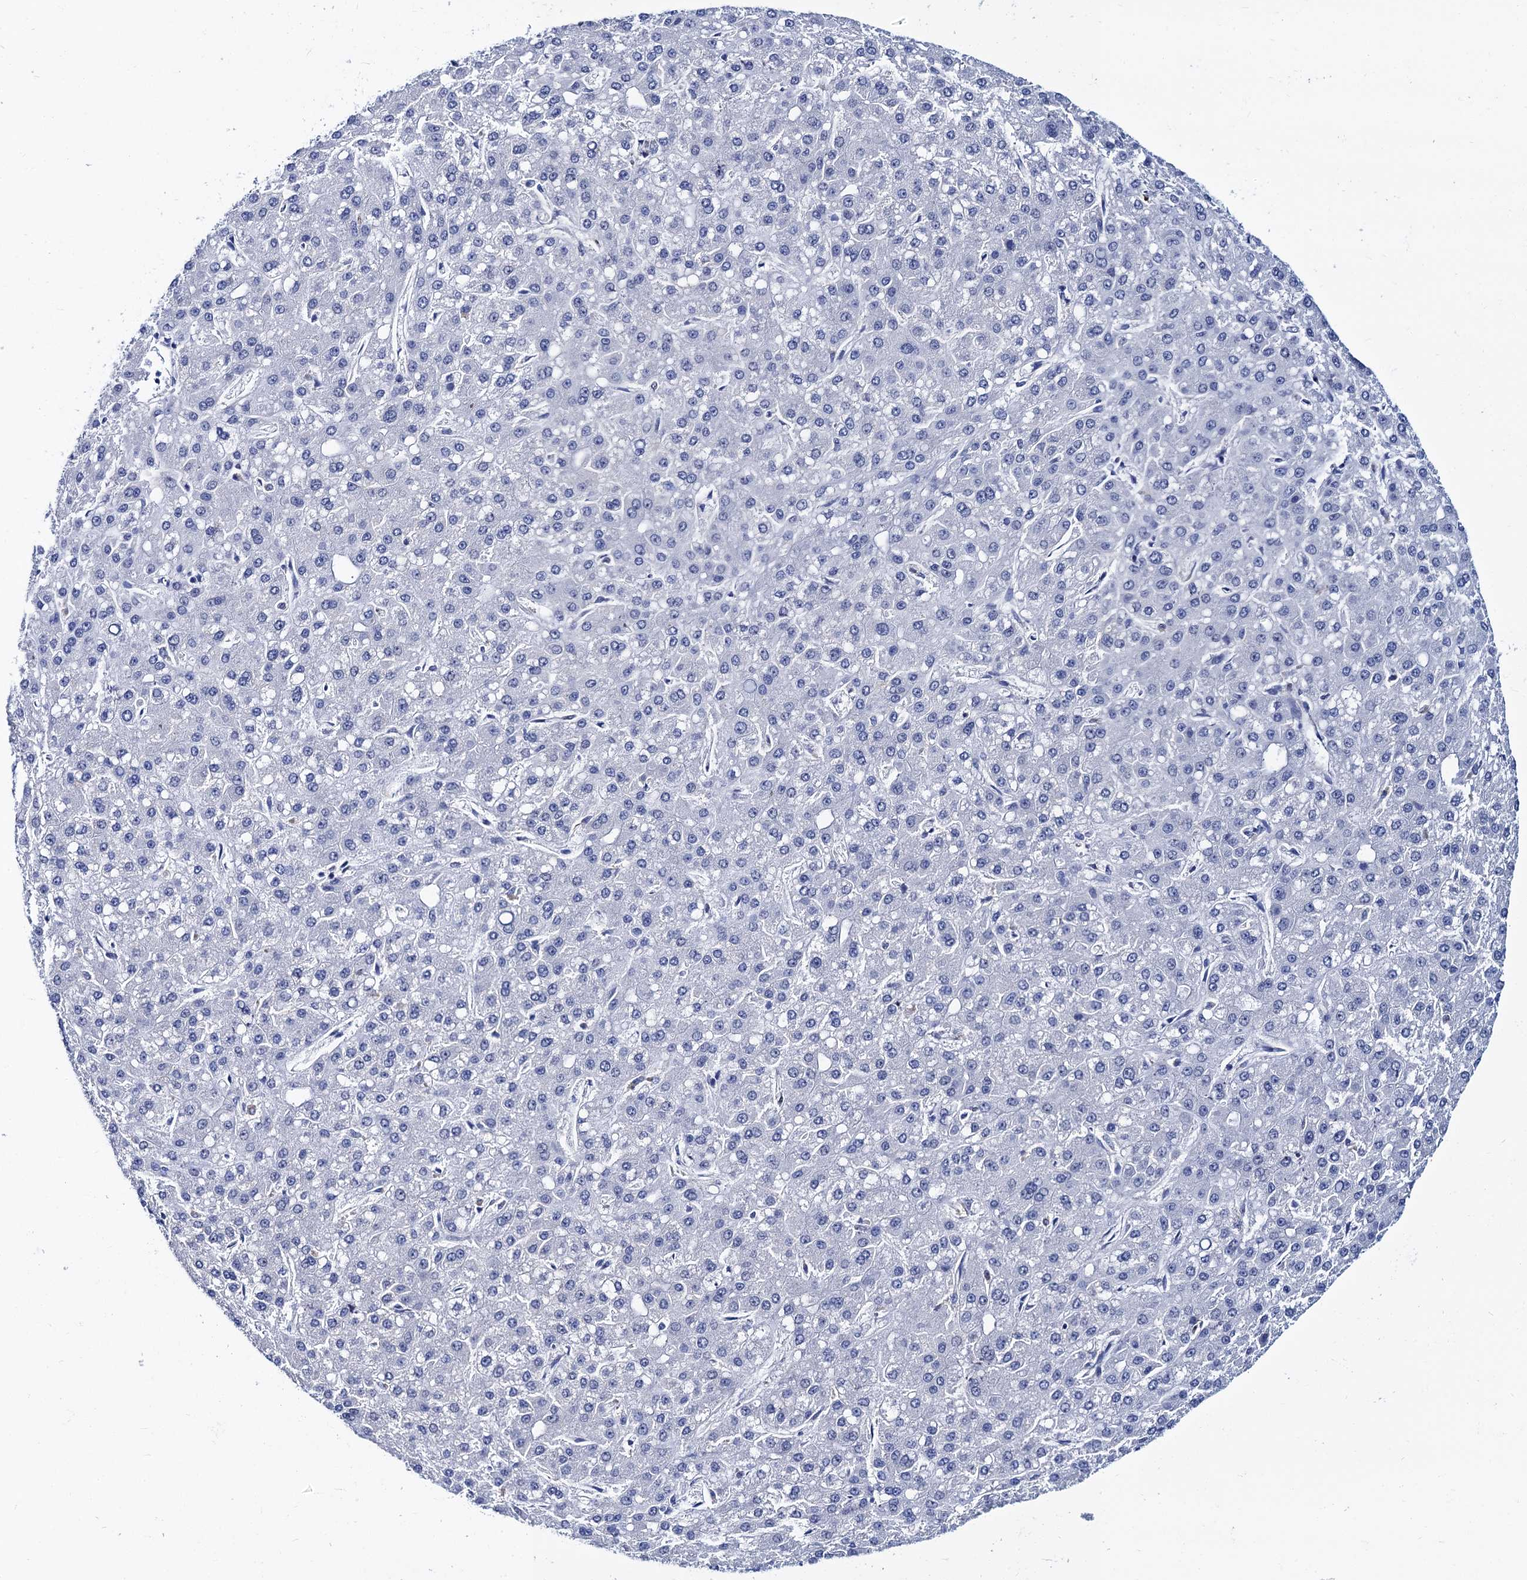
{"staining": {"intensity": "negative", "quantity": "none", "location": "none"}, "tissue": "liver cancer", "cell_type": "Tumor cells", "image_type": "cancer", "snomed": [{"axis": "morphology", "description": "Carcinoma, Hepatocellular, NOS"}, {"axis": "topography", "description": "Liver"}], "caption": "Immunohistochemistry (IHC) image of liver hepatocellular carcinoma stained for a protein (brown), which reveals no positivity in tumor cells.", "gene": "ZDHHC18", "patient": {"sex": "male", "age": 67}}